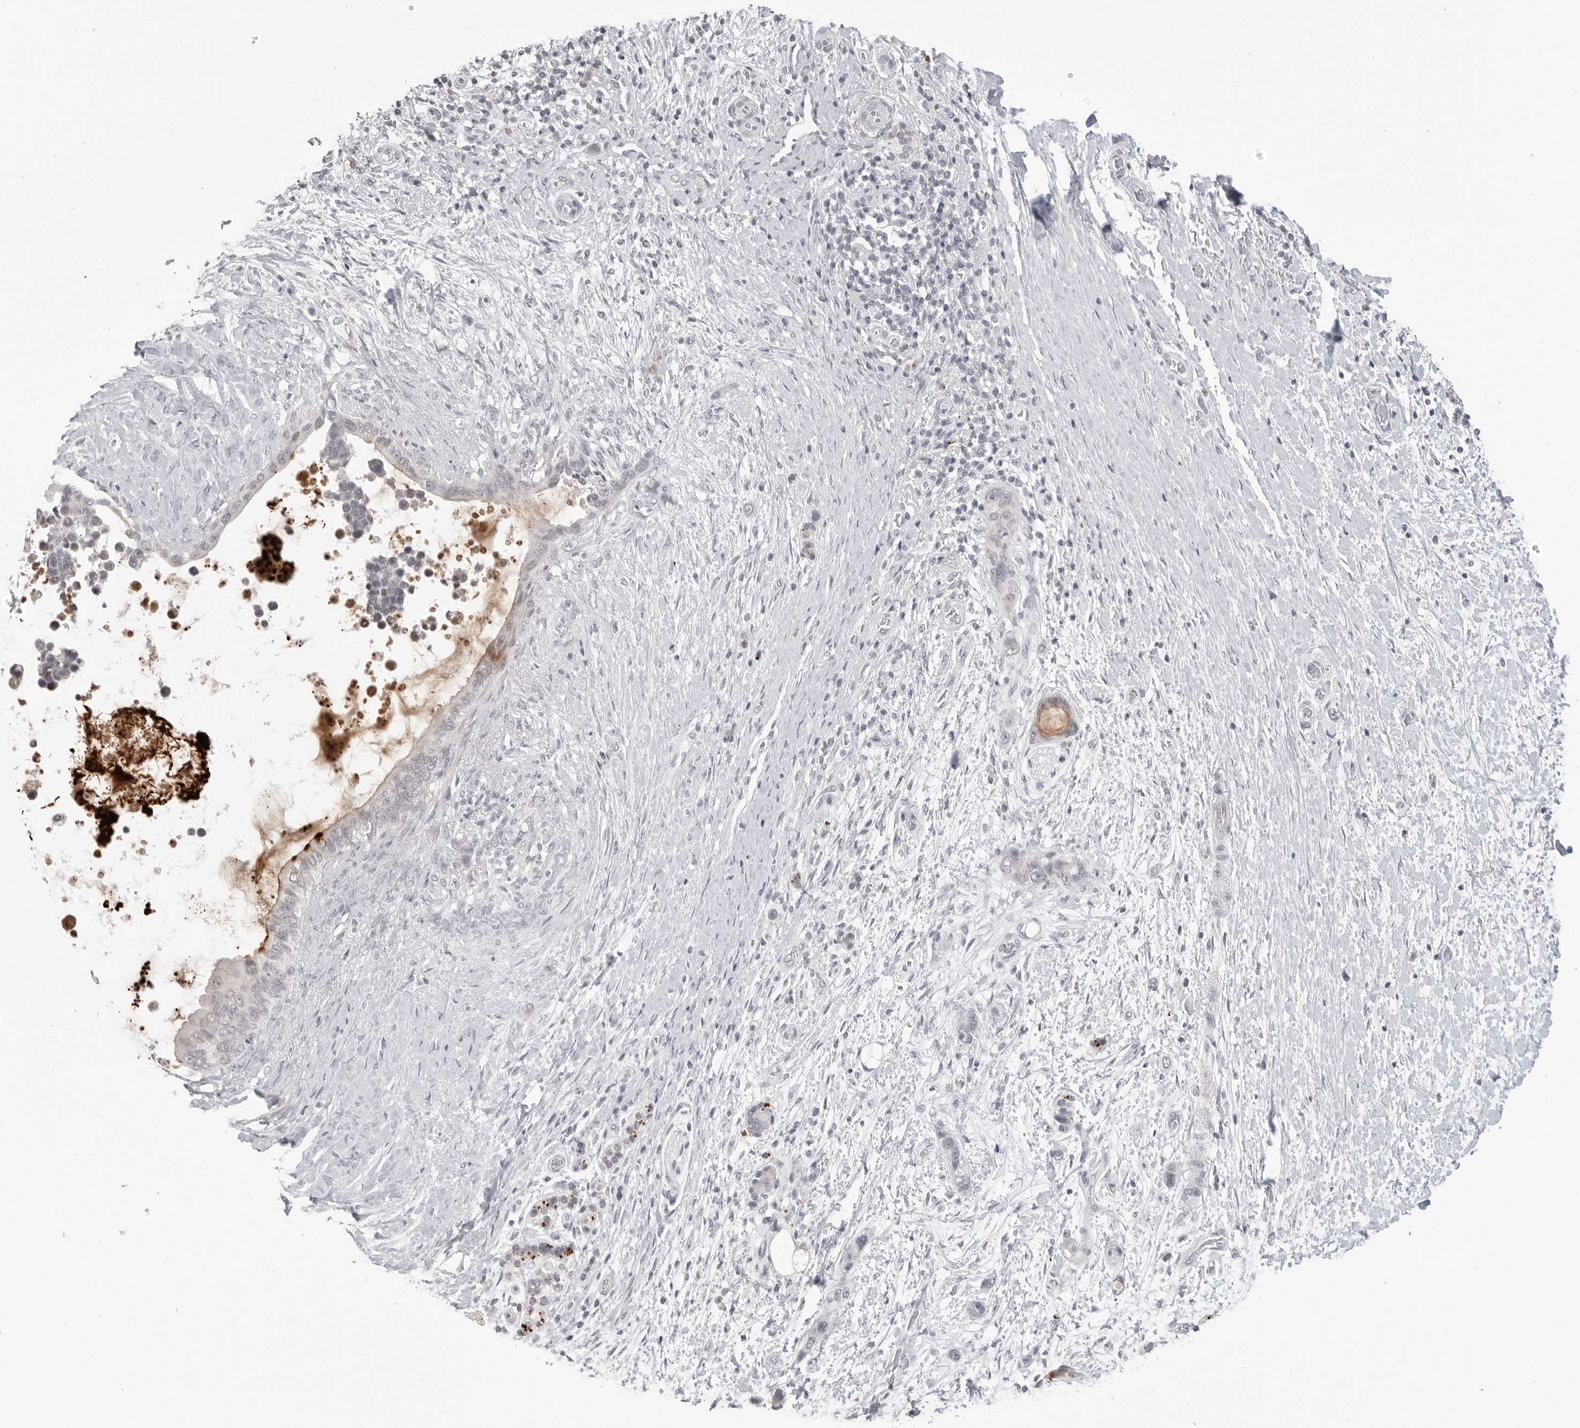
{"staining": {"intensity": "negative", "quantity": "none", "location": "none"}, "tissue": "pancreatic cancer", "cell_type": "Tumor cells", "image_type": "cancer", "snomed": [{"axis": "morphology", "description": "Adenocarcinoma, NOS"}, {"axis": "topography", "description": "Pancreas"}], "caption": "Immunohistochemistry (IHC) photomicrograph of human adenocarcinoma (pancreatic) stained for a protein (brown), which shows no expression in tumor cells.", "gene": "PRSS1", "patient": {"sex": "female", "age": 72}}